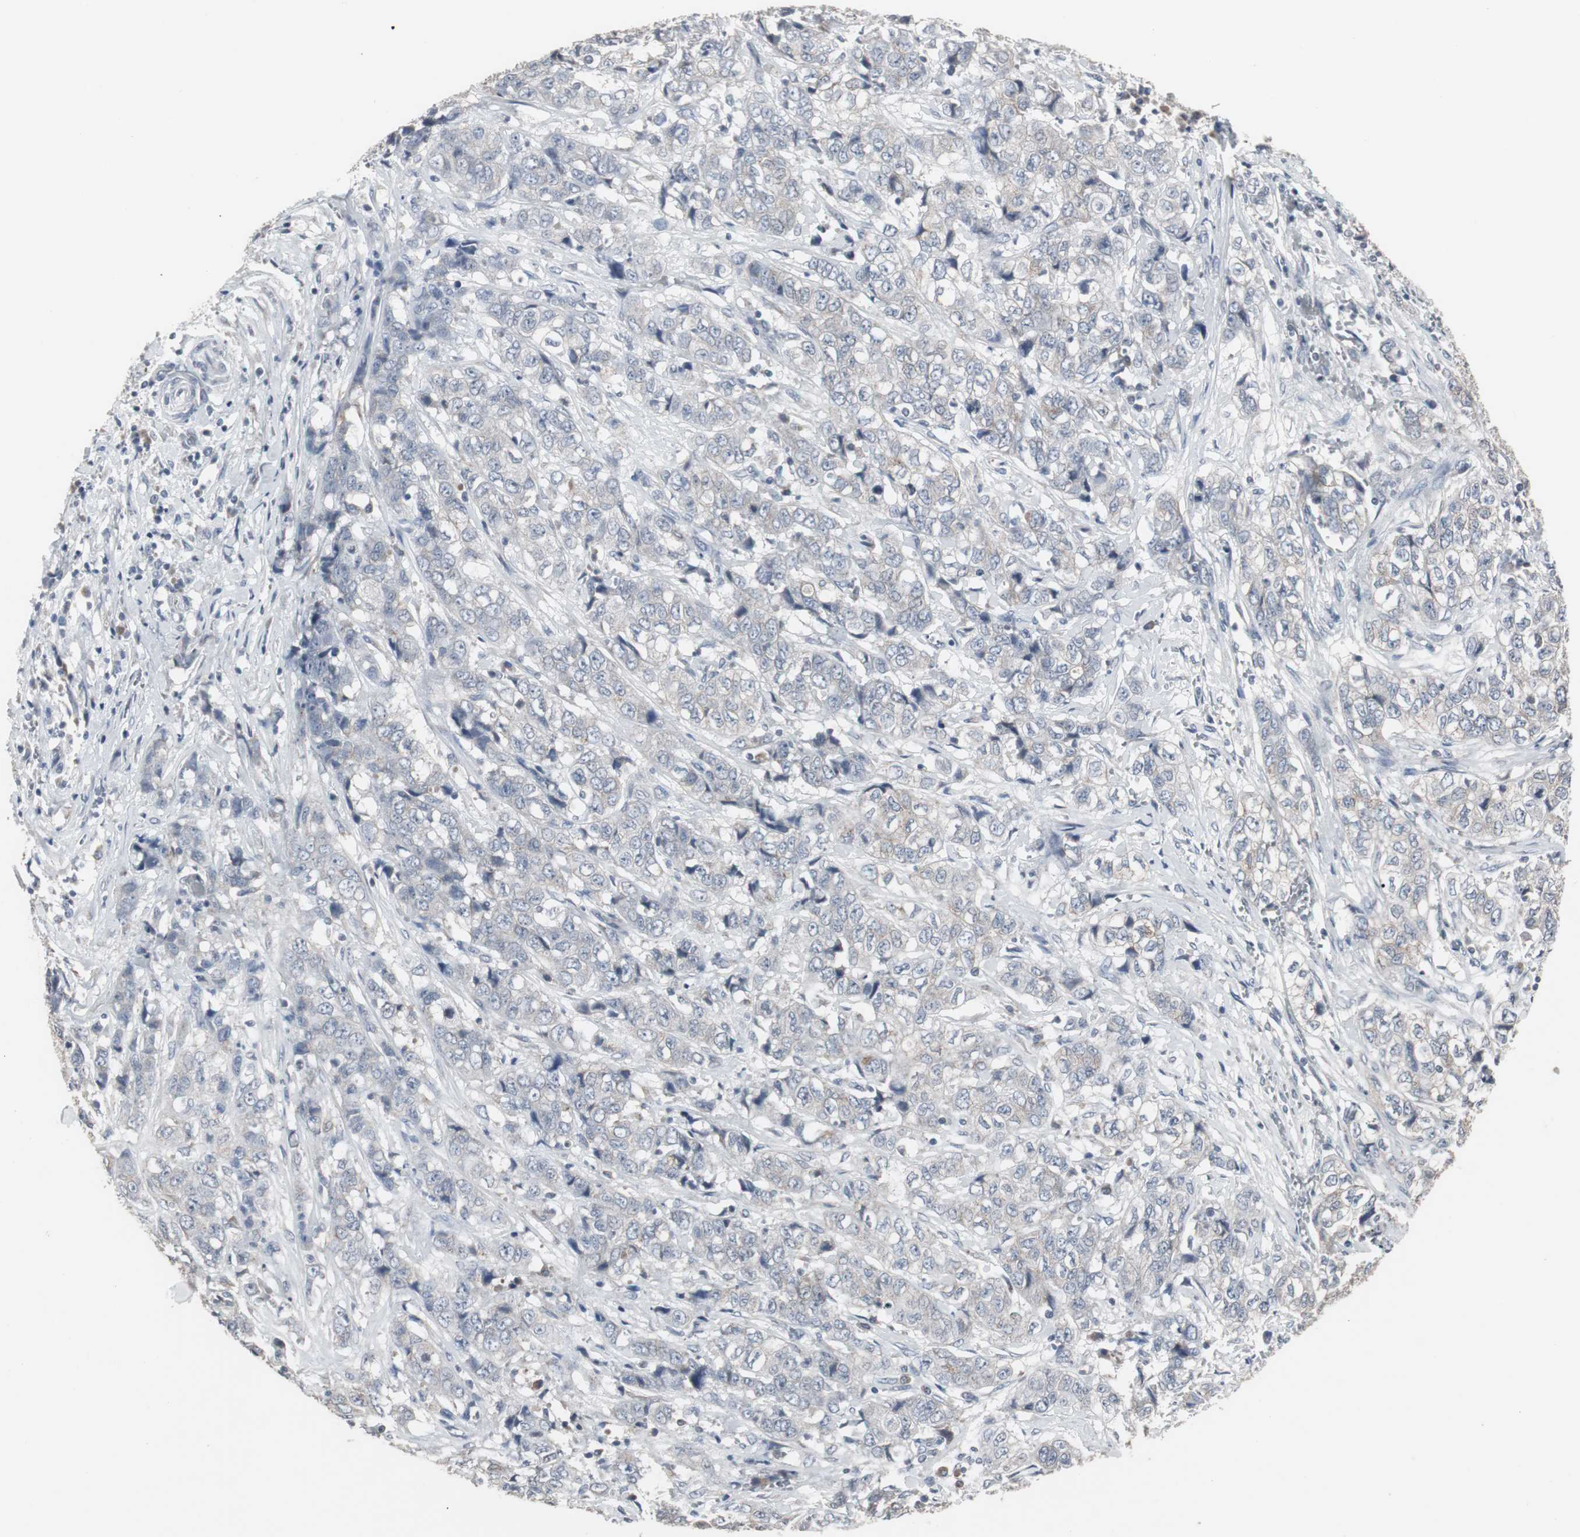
{"staining": {"intensity": "negative", "quantity": "none", "location": "none"}, "tissue": "stomach cancer", "cell_type": "Tumor cells", "image_type": "cancer", "snomed": [{"axis": "morphology", "description": "Adenocarcinoma, NOS"}, {"axis": "topography", "description": "Stomach"}], "caption": "A micrograph of adenocarcinoma (stomach) stained for a protein demonstrates no brown staining in tumor cells. (DAB immunohistochemistry (IHC) visualized using brightfield microscopy, high magnification).", "gene": "ACAA1", "patient": {"sex": "male", "age": 48}}